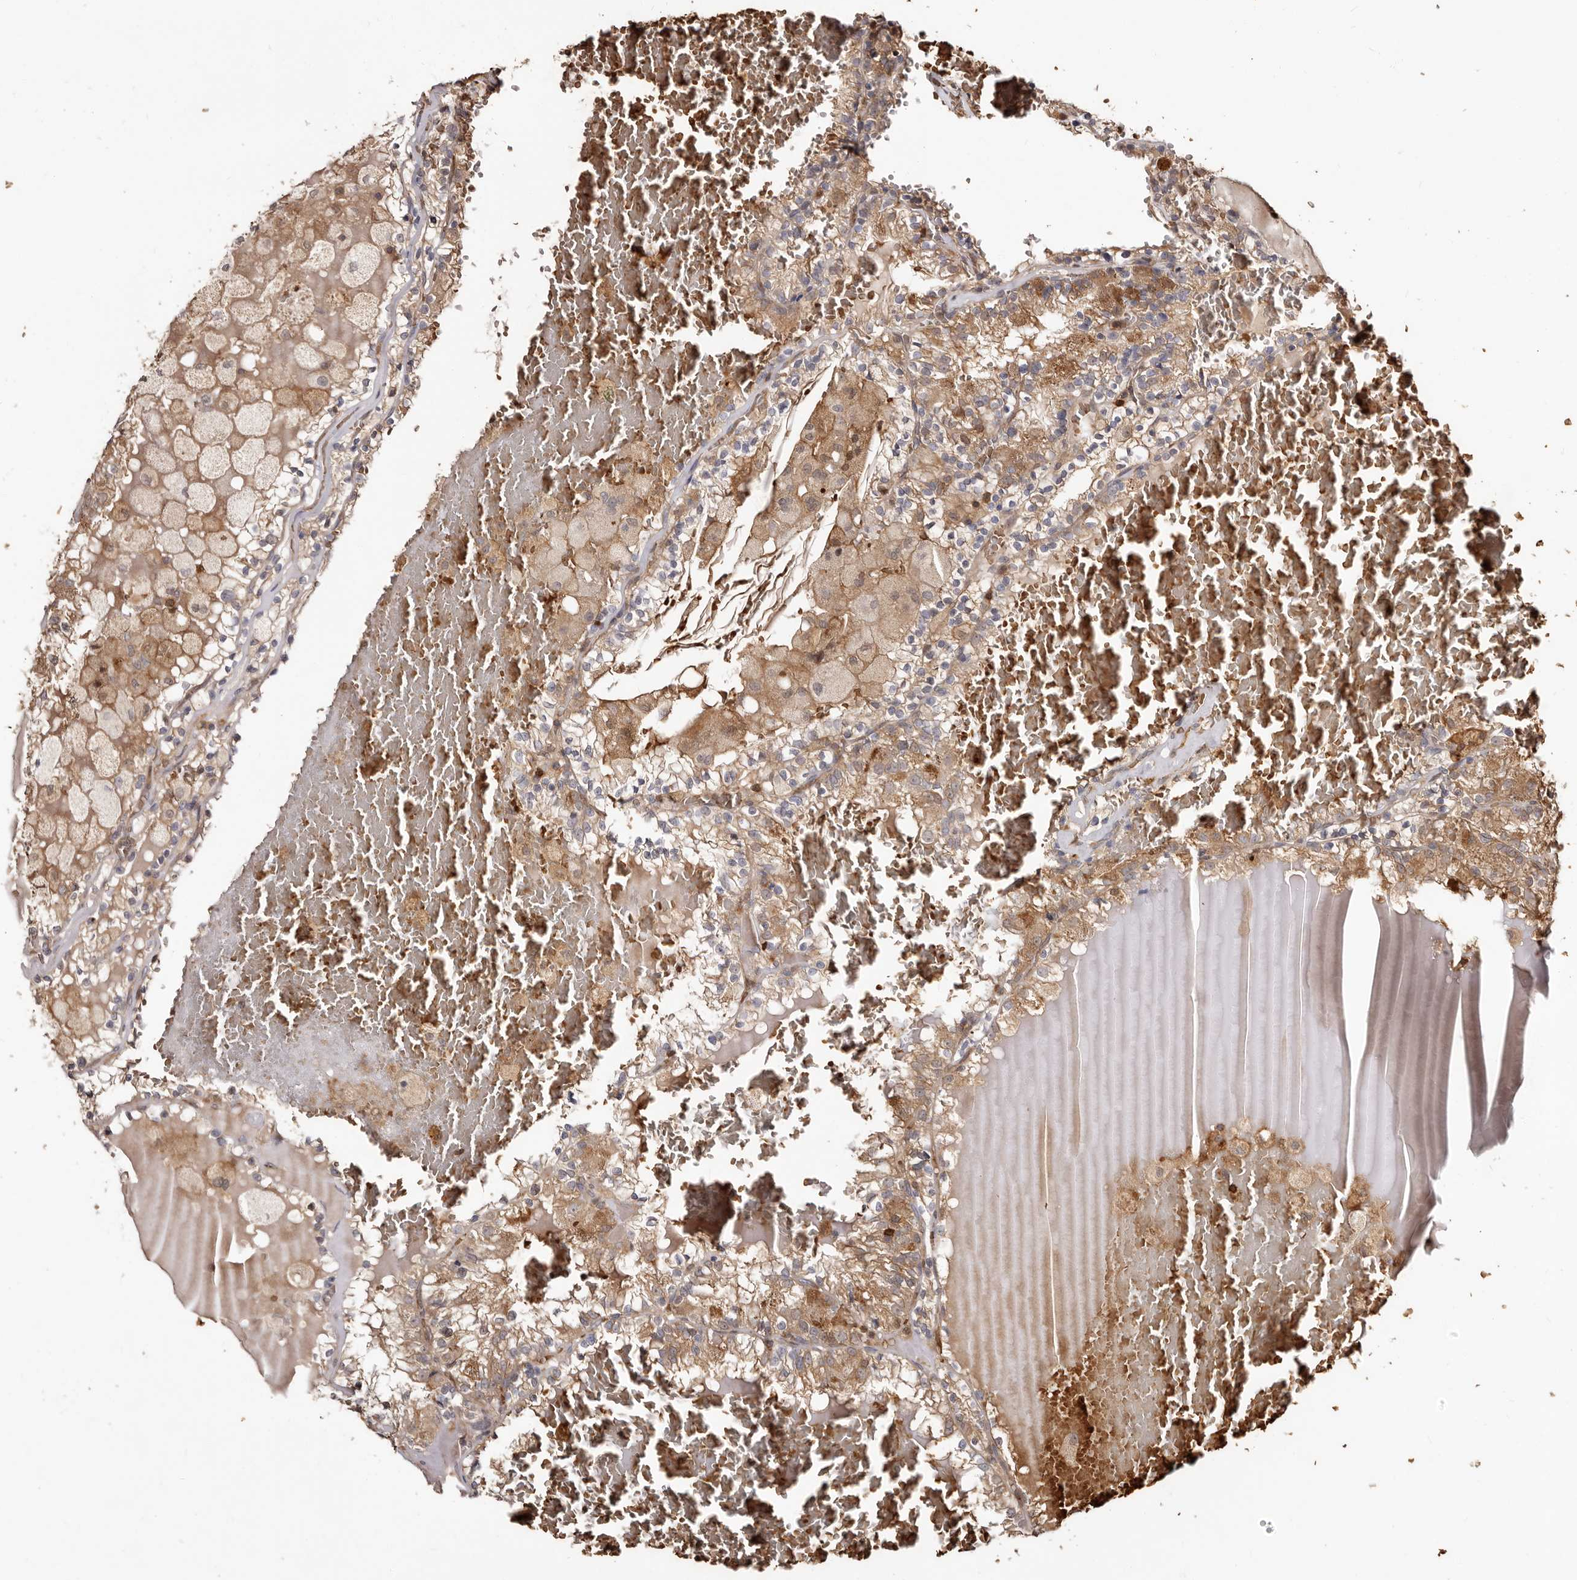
{"staining": {"intensity": "moderate", "quantity": ">75%", "location": "cytoplasmic/membranous"}, "tissue": "renal cancer", "cell_type": "Tumor cells", "image_type": "cancer", "snomed": [{"axis": "morphology", "description": "Adenocarcinoma, NOS"}, {"axis": "topography", "description": "Kidney"}], "caption": "A photomicrograph of human renal cancer (adenocarcinoma) stained for a protein shows moderate cytoplasmic/membranous brown staining in tumor cells.", "gene": "BAX", "patient": {"sex": "female", "age": 56}}